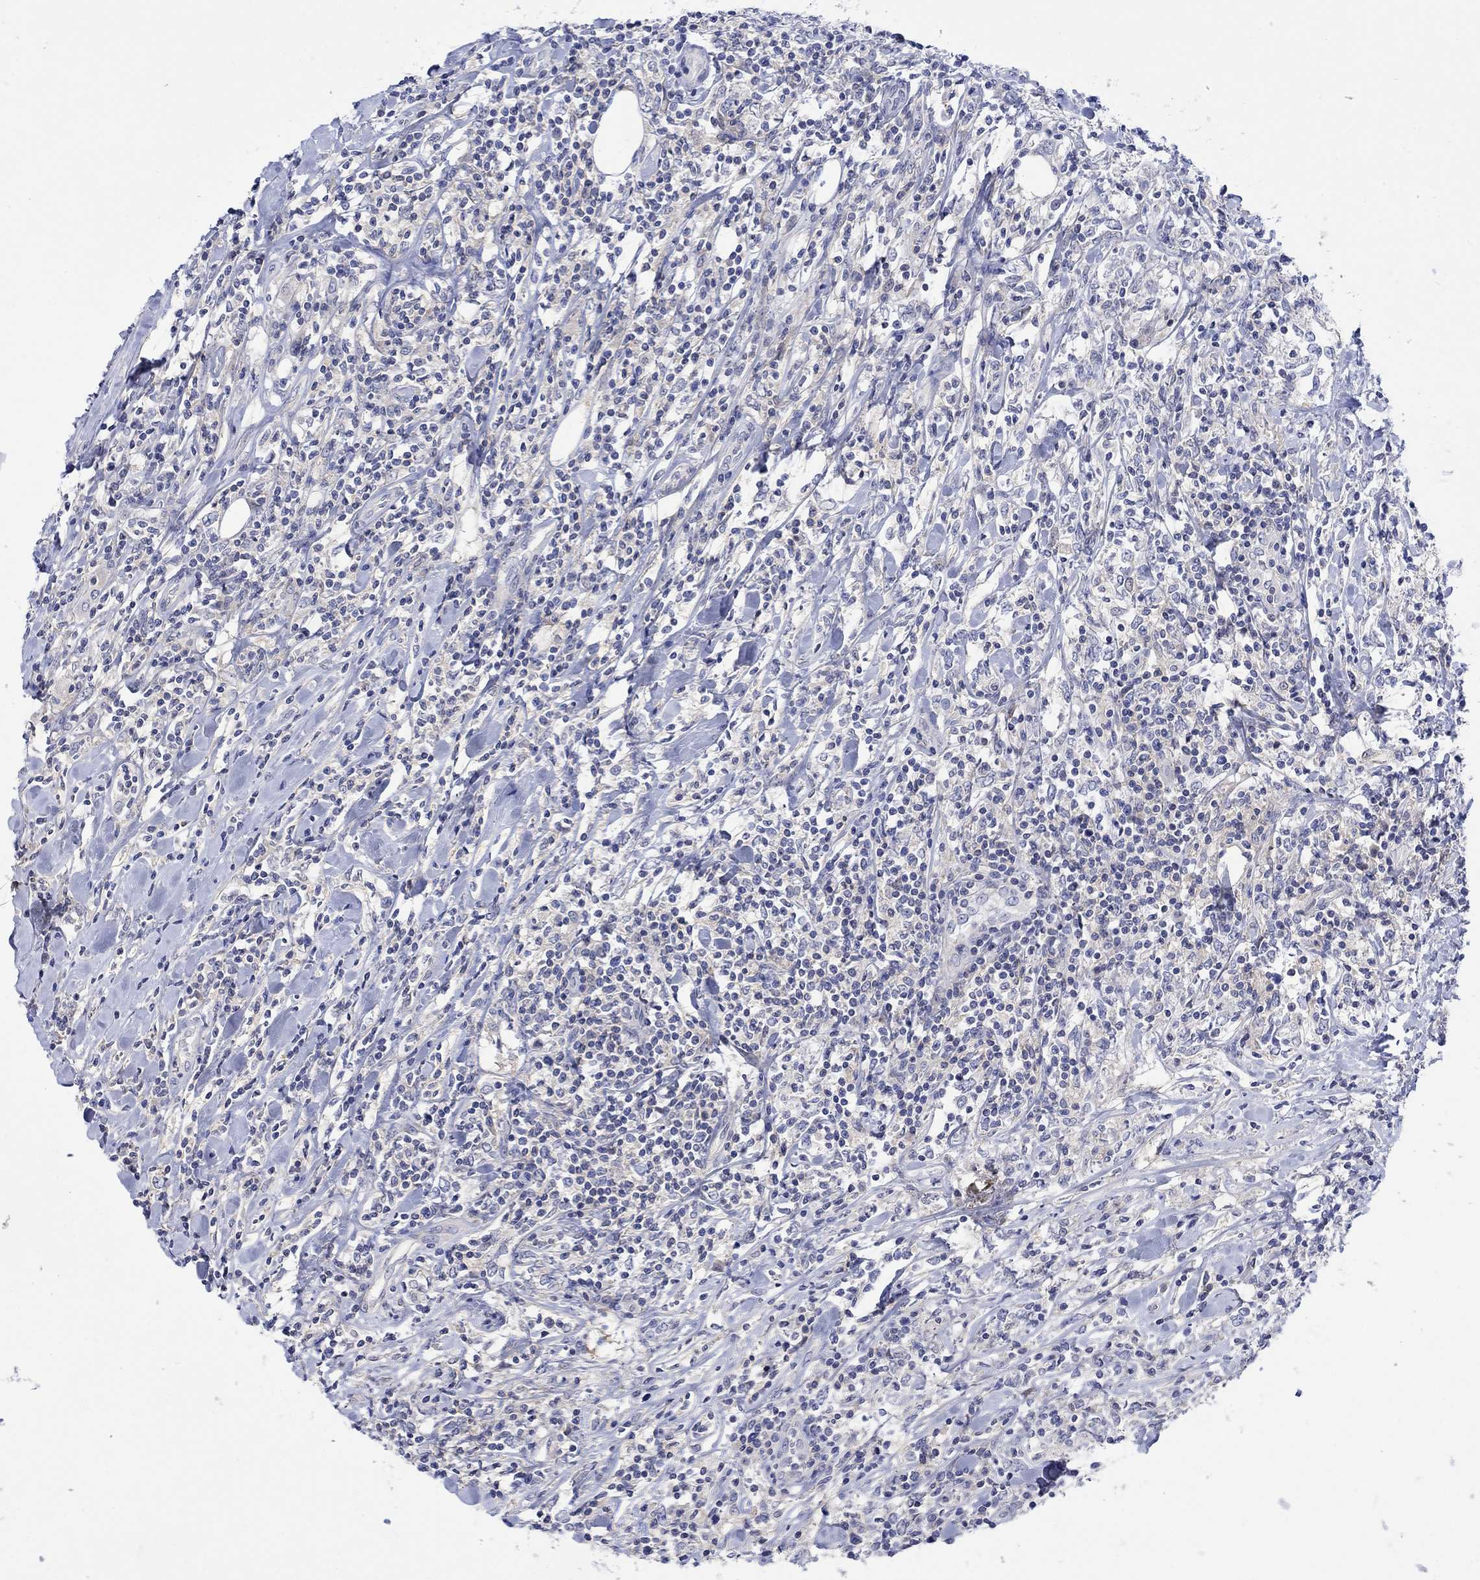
{"staining": {"intensity": "negative", "quantity": "none", "location": "none"}, "tissue": "lymphoma", "cell_type": "Tumor cells", "image_type": "cancer", "snomed": [{"axis": "morphology", "description": "Malignant lymphoma, non-Hodgkin's type, High grade"}, {"axis": "topography", "description": "Lymph node"}], "caption": "A high-resolution micrograph shows IHC staining of high-grade malignant lymphoma, non-Hodgkin's type, which demonstrates no significant positivity in tumor cells.", "gene": "MSI1", "patient": {"sex": "female", "age": 84}}